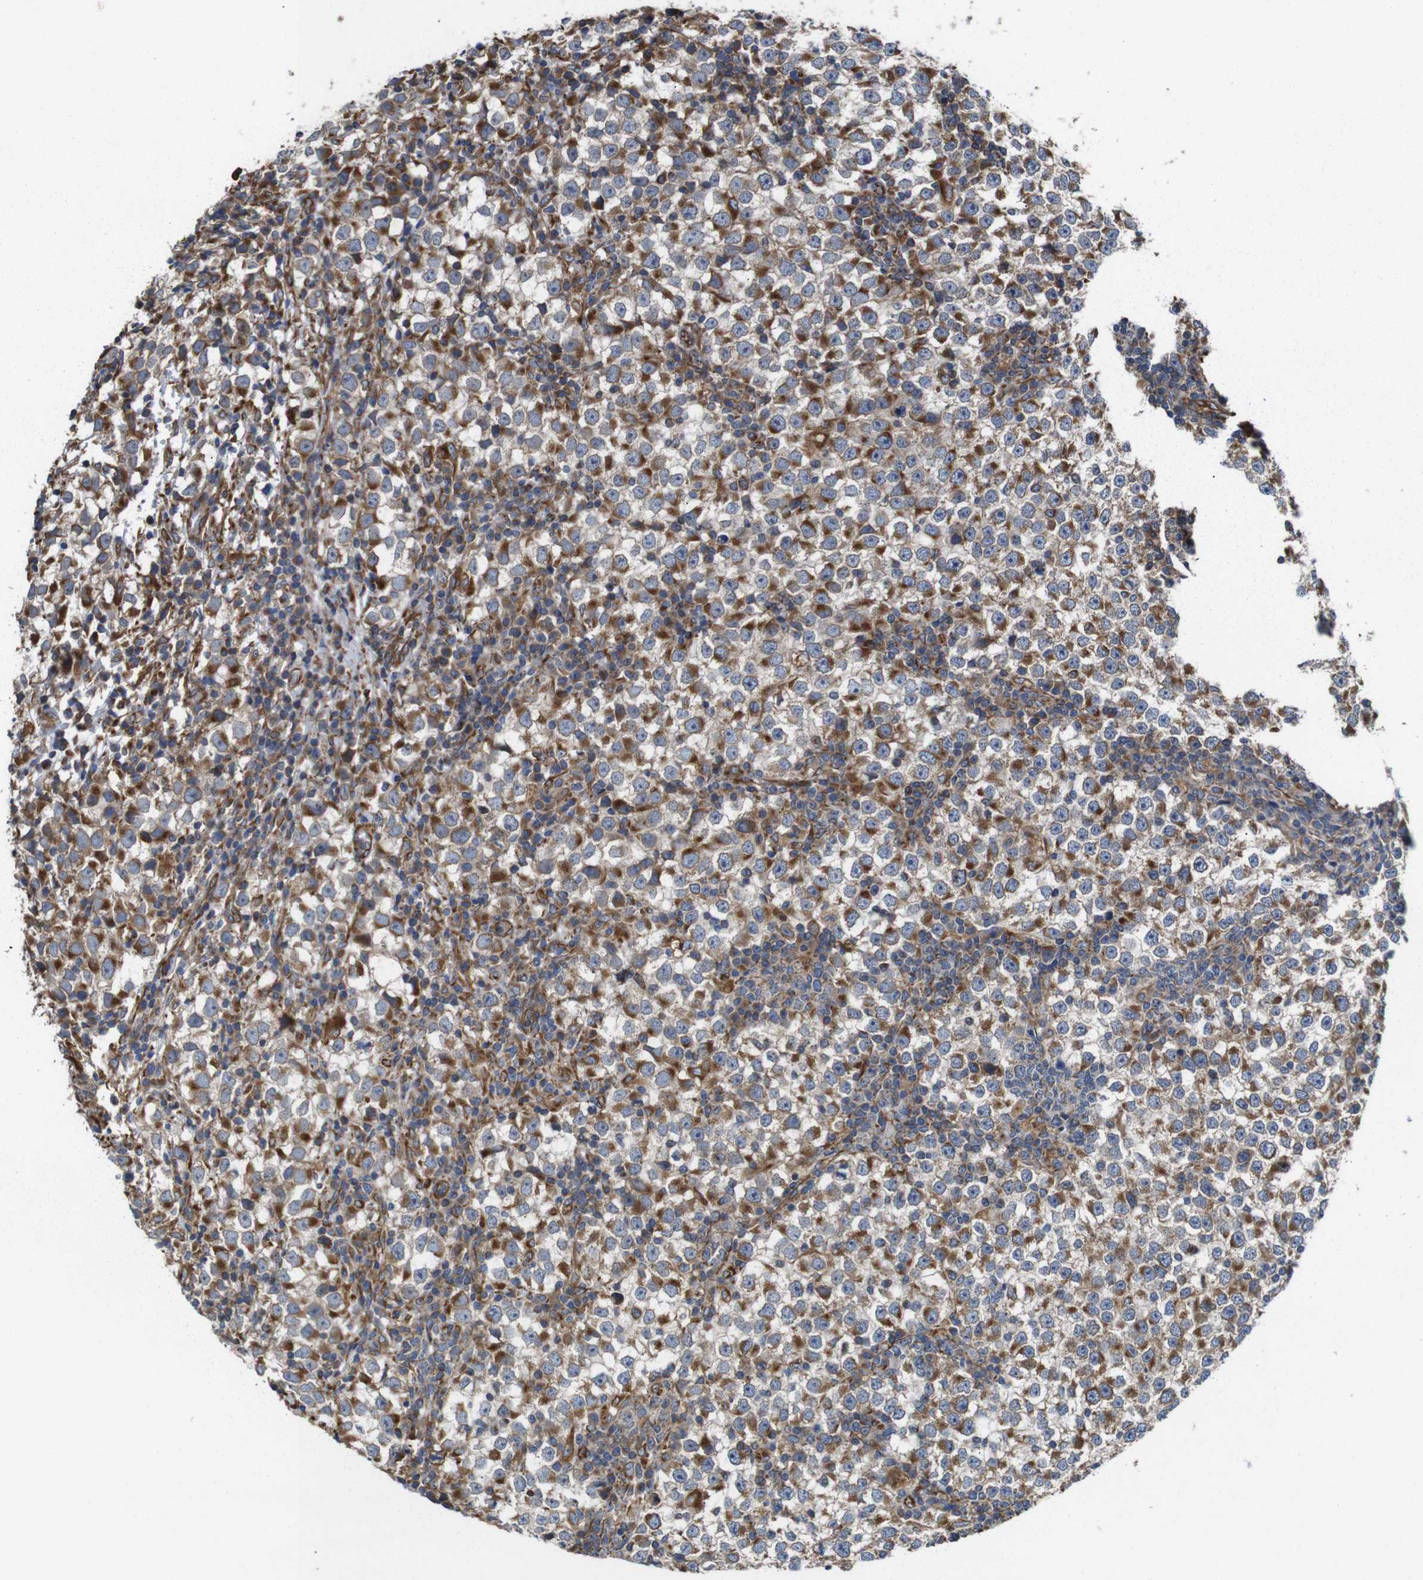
{"staining": {"intensity": "moderate", "quantity": ">75%", "location": "cytoplasmic/membranous"}, "tissue": "testis cancer", "cell_type": "Tumor cells", "image_type": "cancer", "snomed": [{"axis": "morphology", "description": "Seminoma, NOS"}, {"axis": "topography", "description": "Testis"}], "caption": "There is medium levels of moderate cytoplasmic/membranous staining in tumor cells of testis cancer, as demonstrated by immunohistochemical staining (brown color).", "gene": "POMK", "patient": {"sex": "male", "age": 65}}